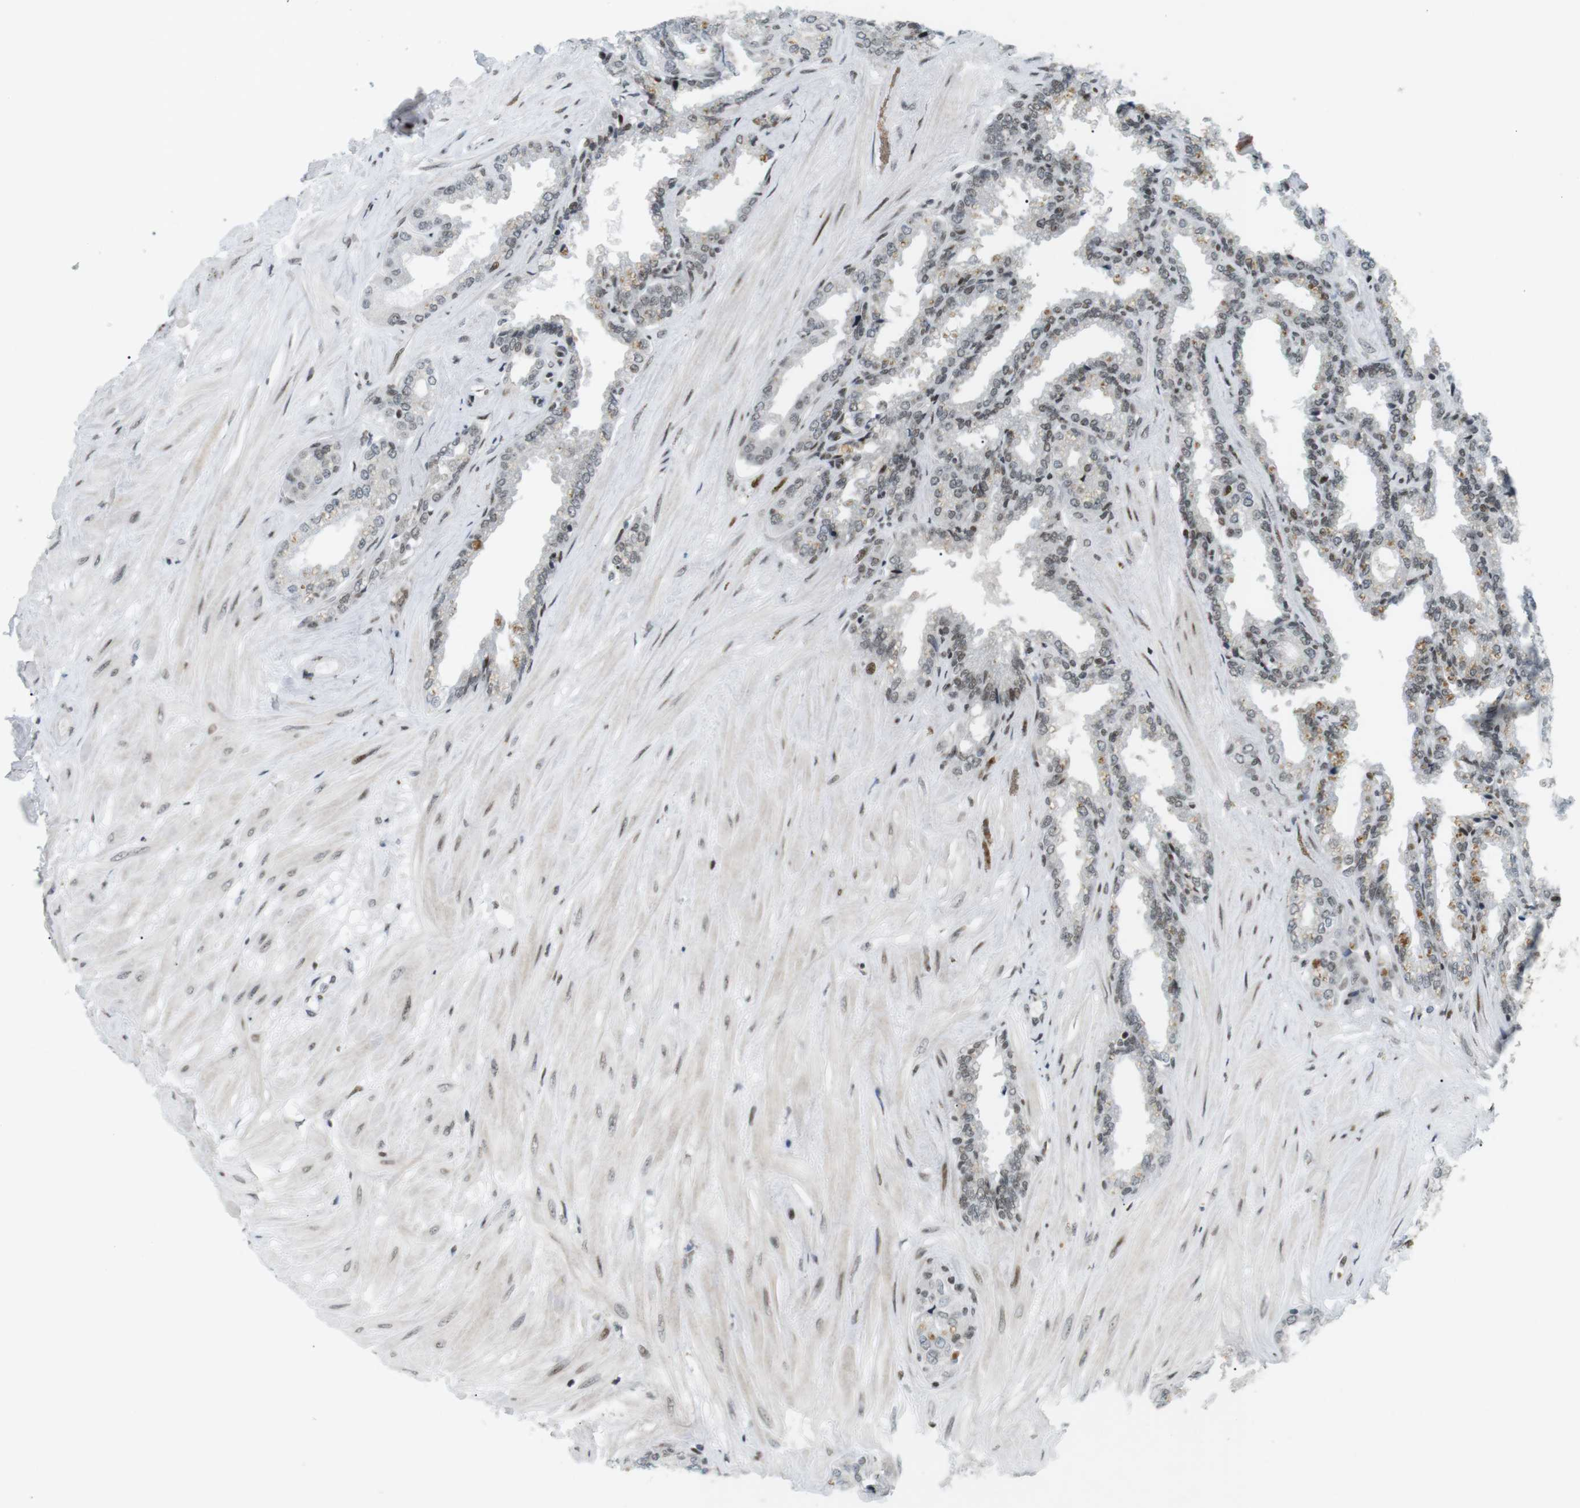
{"staining": {"intensity": "moderate", "quantity": "25%-75%", "location": "cytoplasmic/membranous,nuclear"}, "tissue": "seminal vesicle", "cell_type": "Glandular cells", "image_type": "normal", "snomed": [{"axis": "morphology", "description": "Normal tissue, NOS"}, {"axis": "topography", "description": "Seminal veicle"}], "caption": "Moderate cytoplasmic/membranous,nuclear staining is appreciated in about 25%-75% of glandular cells in unremarkable seminal vesicle.", "gene": "CDC27", "patient": {"sex": "male", "age": 46}}